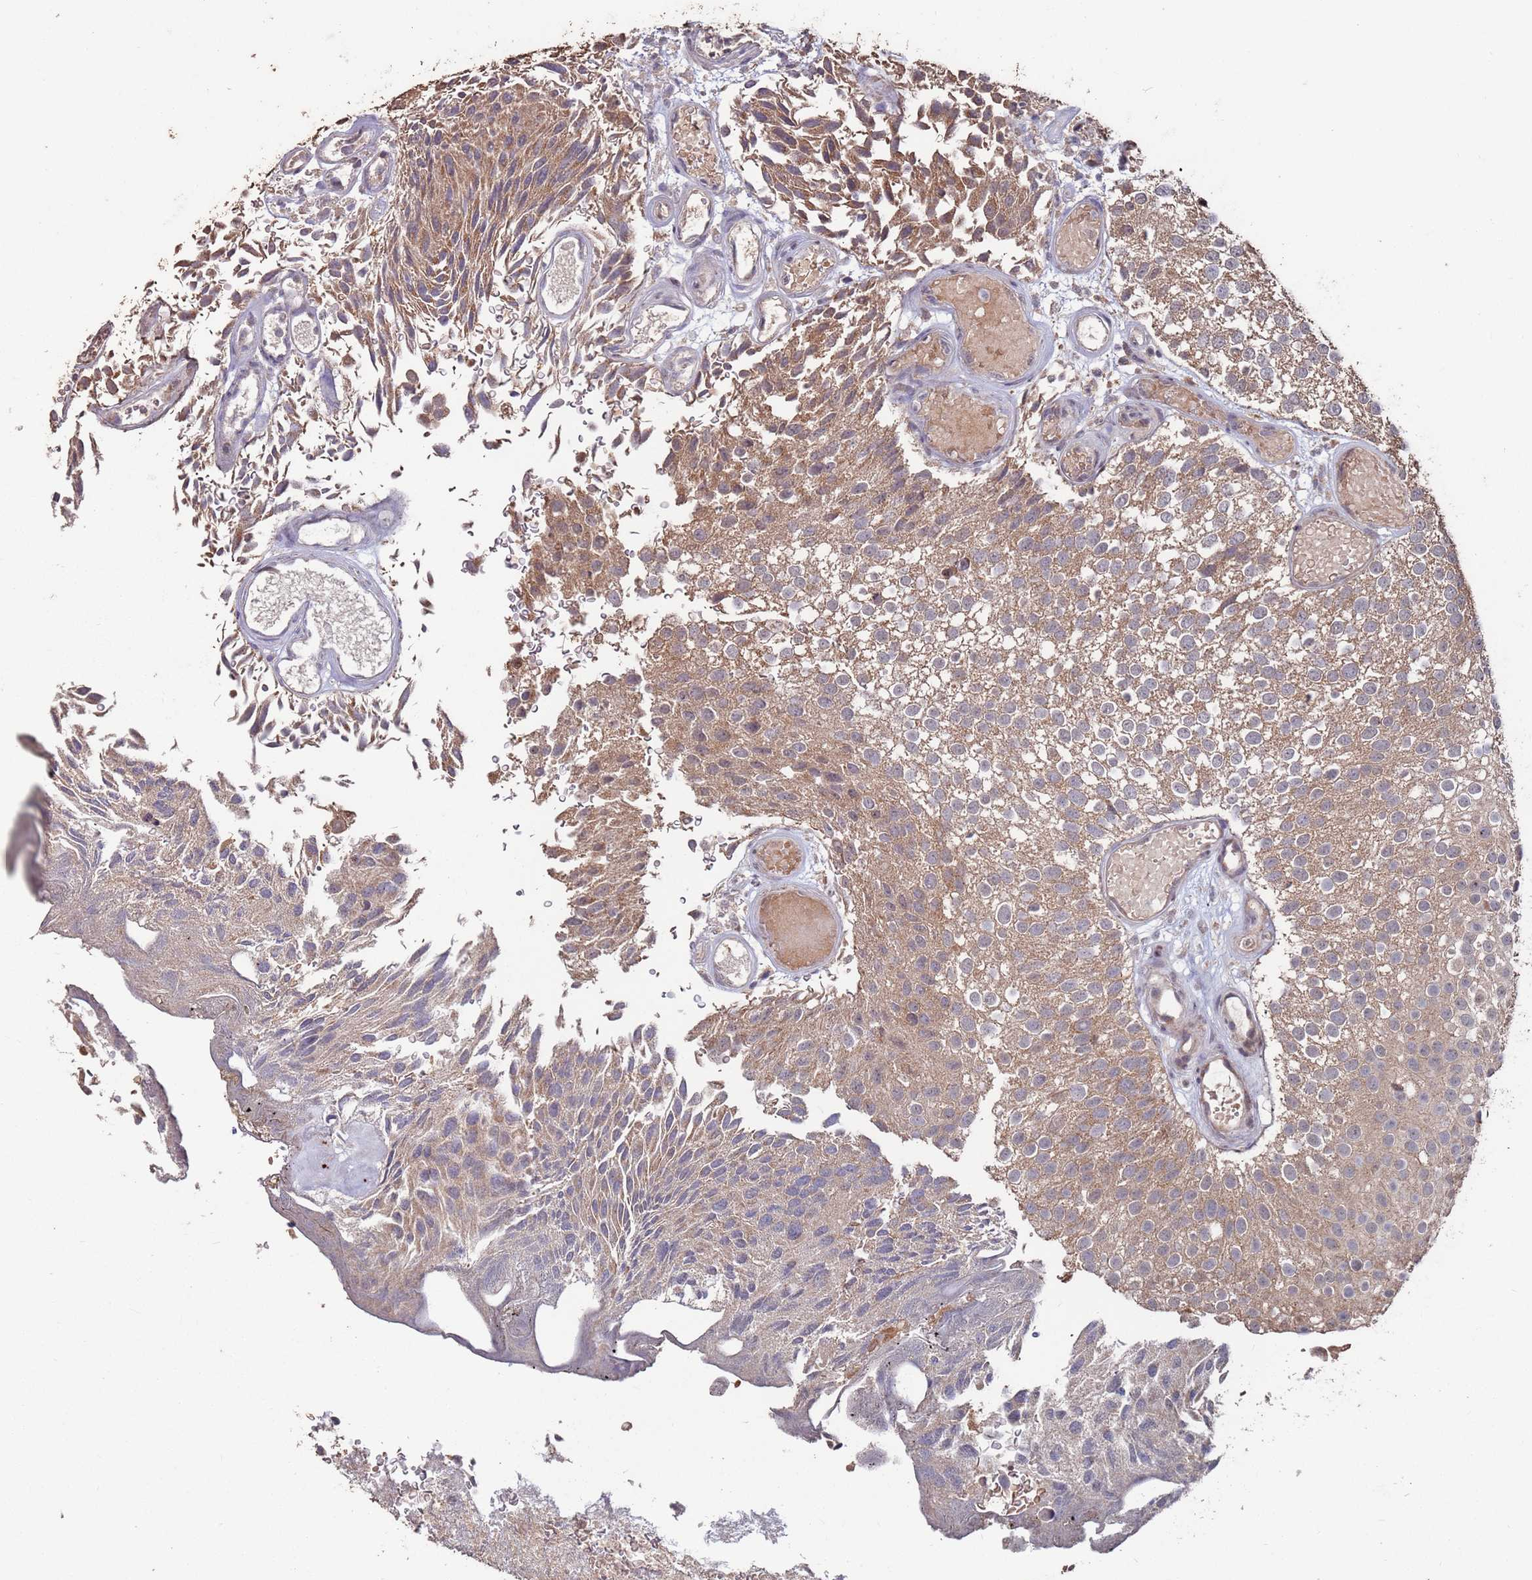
{"staining": {"intensity": "moderate", "quantity": ">75%", "location": "cytoplasmic/membranous"}, "tissue": "urothelial cancer", "cell_type": "Tumor cells", "image_type": "cancer", "snomed": [{"axis": "morphology", "description": "Urothelial carcinoma, Low grade"}, {"axis": "topography", "description": "Urinary bladder"}], "caption": "High-power microscopy captured an immunohistochemistry photomicrograph of urothelial carcinoma (low-grade), revealing moderate cytoplasmic/membranous positivity in about >75% of tumor cells.", "gene": "PRR7", "patient": {"sex": "male", "age": 78}}